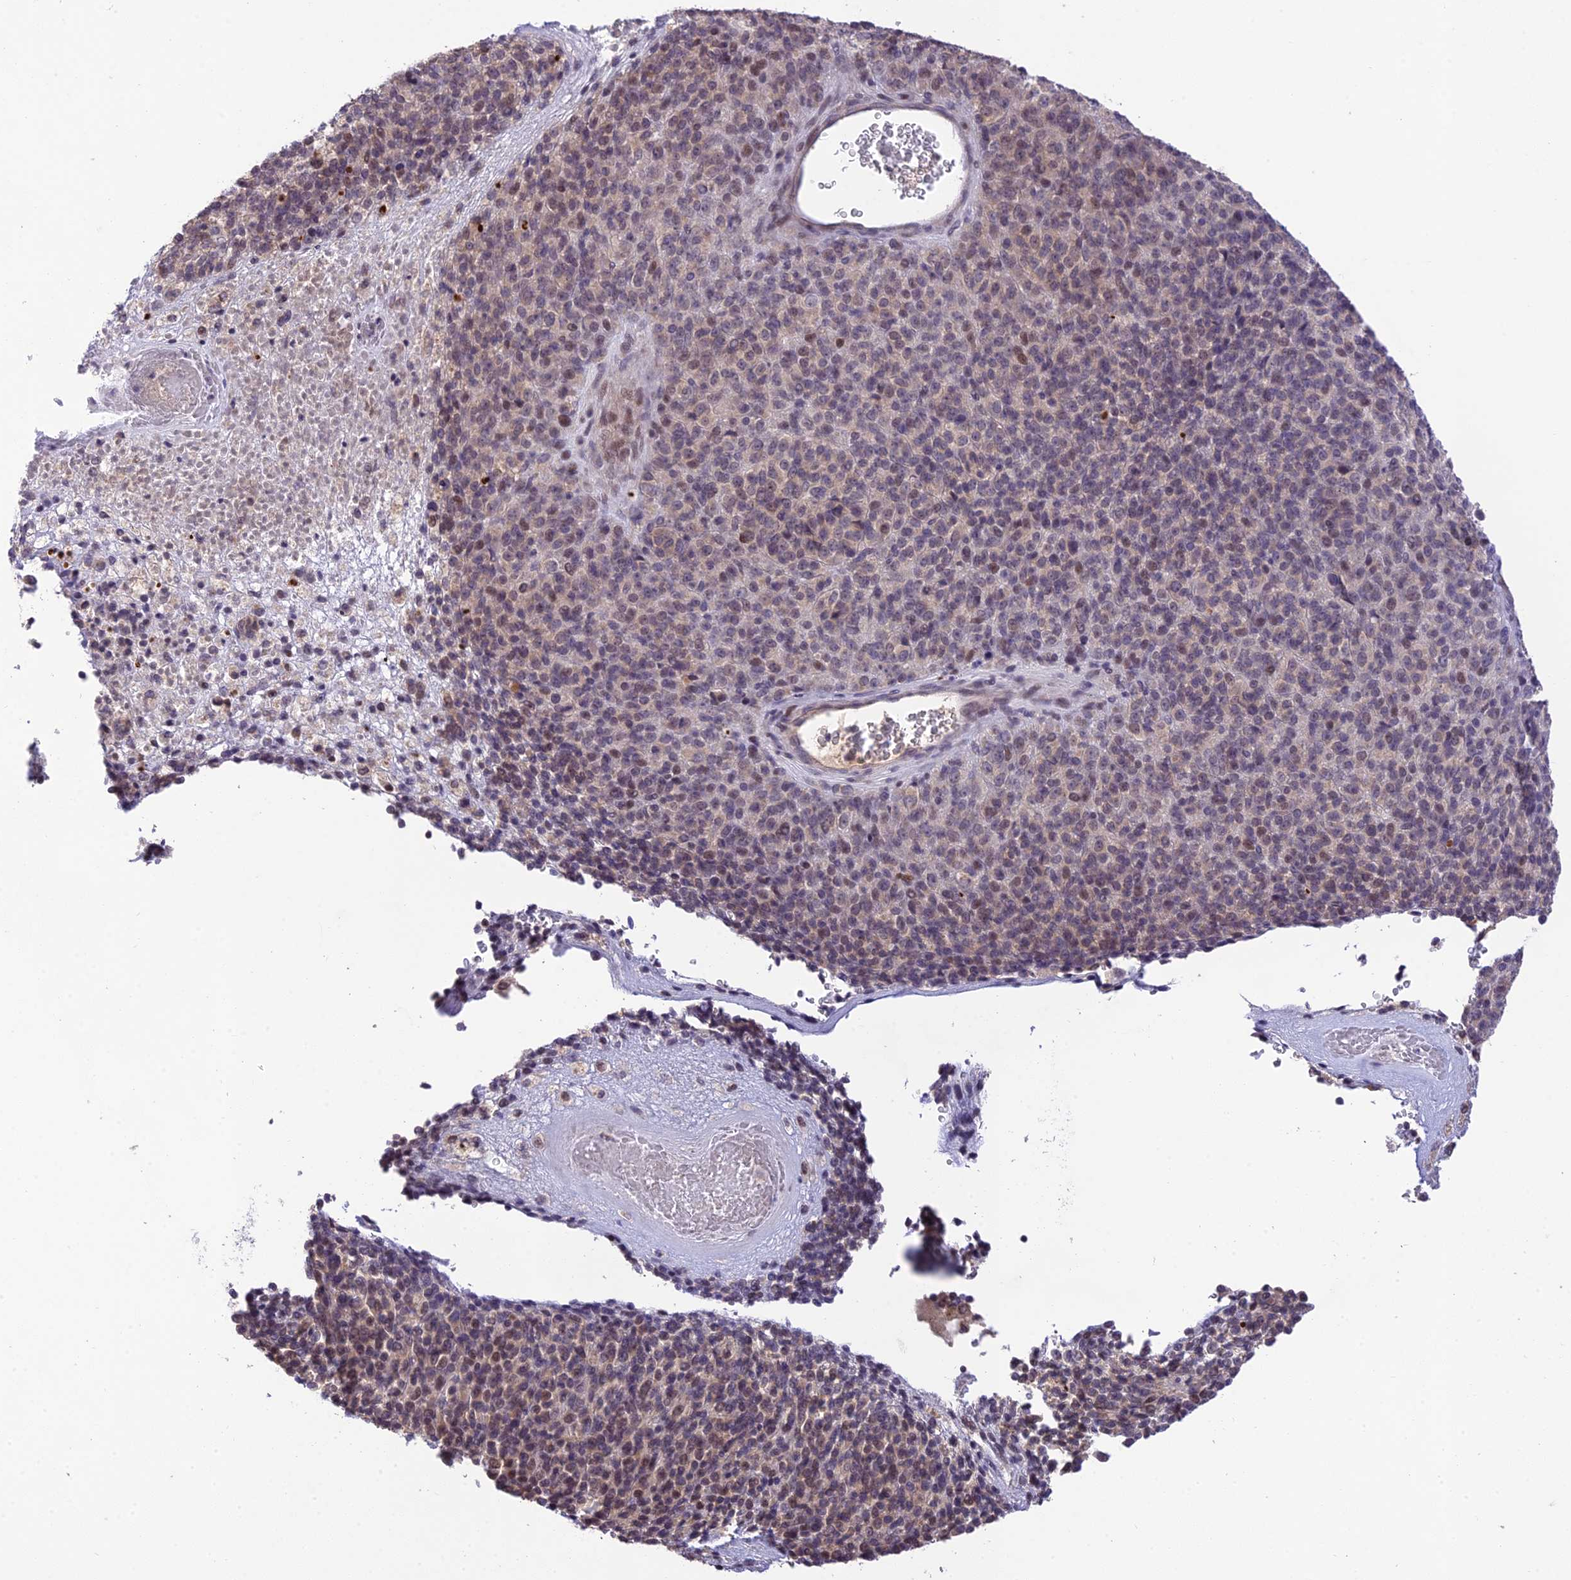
{"staining": {"intensity": "moderate", "quantity": "25%-75%", "location": "nuclear"}, "tissue": "melanoma", "cell_type": "Tumor cells", "image_type": "cancer", "snomed": [{"axis": "morphology", "description": "Malignant melanoma, Metastatic site"}, {"axis": "topography", "description": "Brain"}], "caption": "Tumor cells show moderate nuclear staining in approximately 25%-75% of cells in malignant melanoma (metastatic site).", "gene": "TEKT1", "patient": {"sex": "female", "age": 56}}